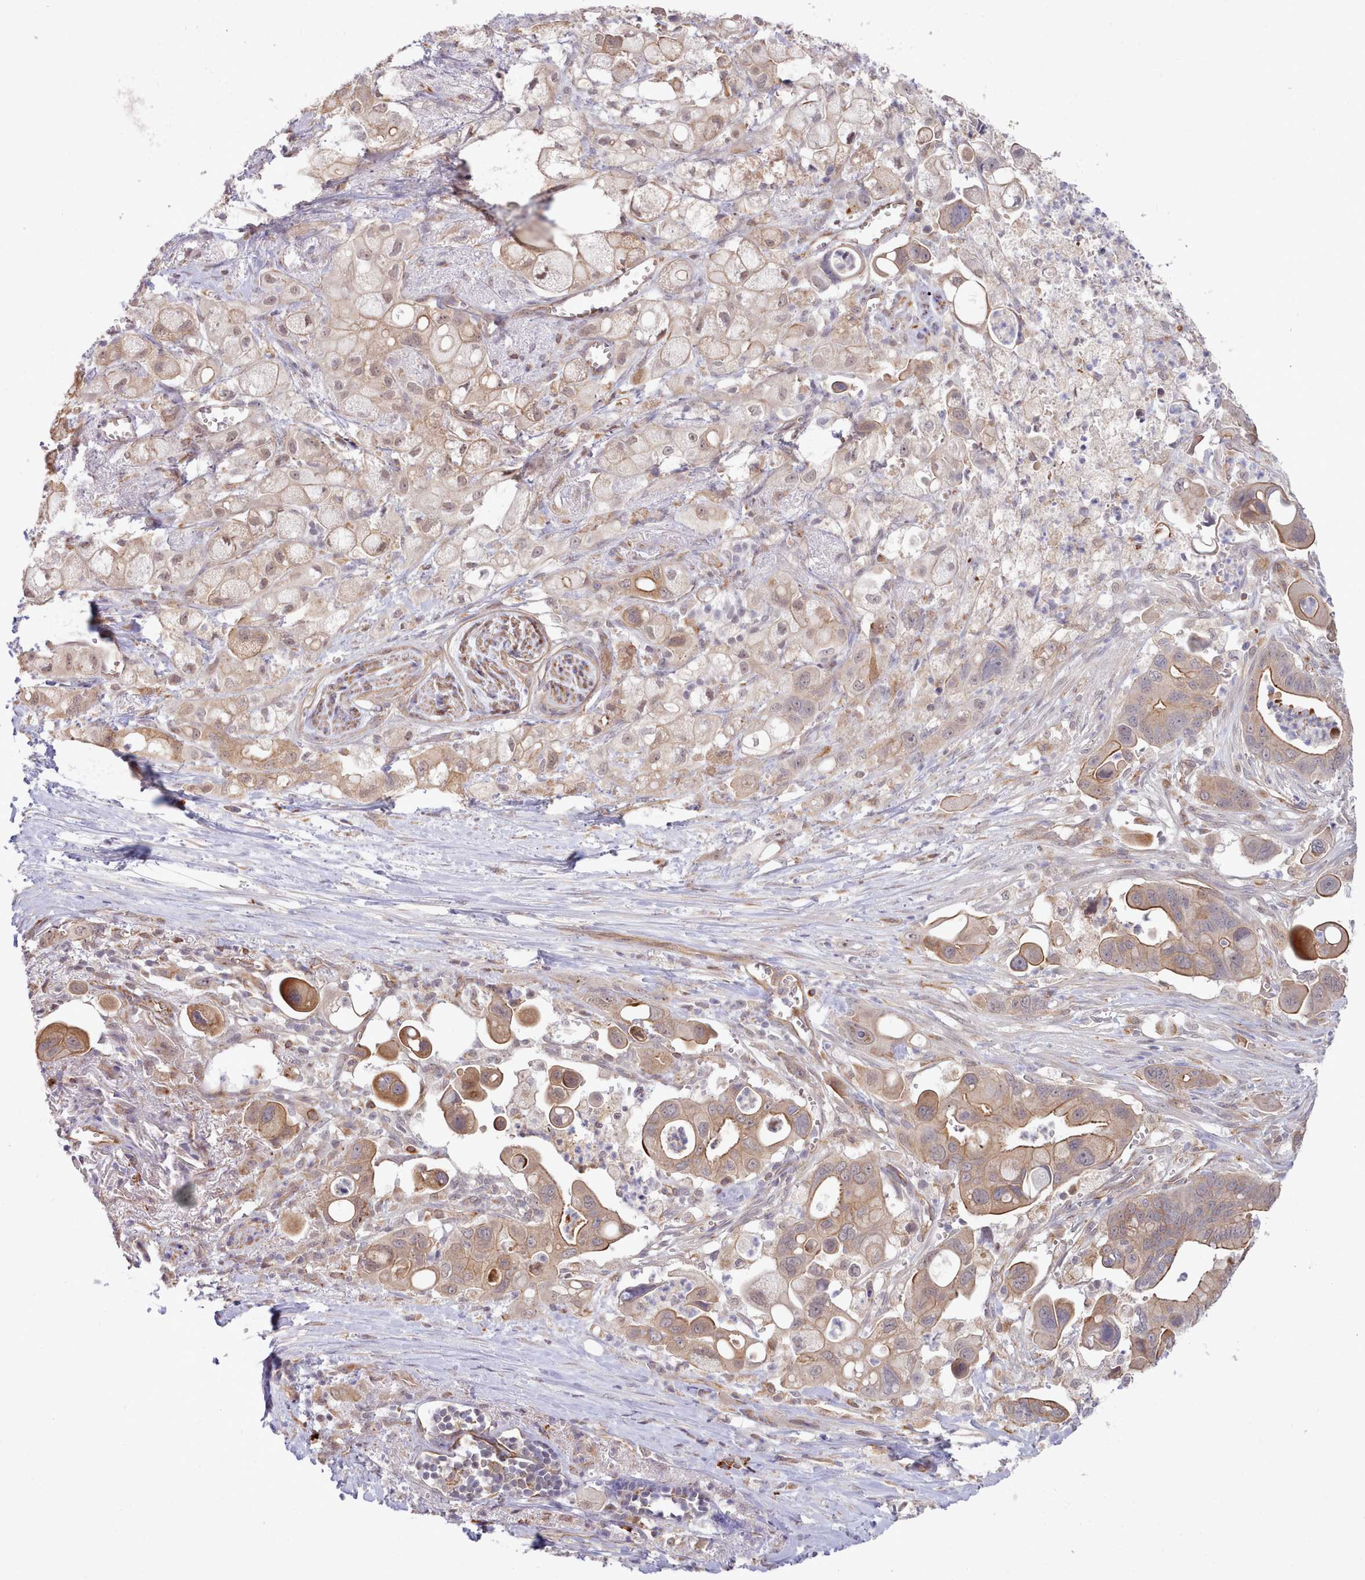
{"staining": {"intensity": "moderate", "quantity": ">75%", "location": "cytoplasmic/membranous,nuclear"}, "tissue": "pancreatic cancer", "cell_type": "Tumor cells", "image_type": "cancer", "snomed": [{"axis": "morphology", "description": "Adenocarcinoma, NOS"}, {"axis": "topography", "description": "Pancreas"}], "caption": "Immunohistochemistry (DAB) staining of human pancreatic adenocarcinoma displays moderate cytoplasmic/membranous and nuclear protein staining in approximately >75% of tumor cells. The staining was performed using DAB to visualize the protein expression in brown, while the nuclei were stained in blue with hematoxylin (Magnification: 20x).", "gene": "ZC3H13", "patient": {"sex": "male", "age": 68}}